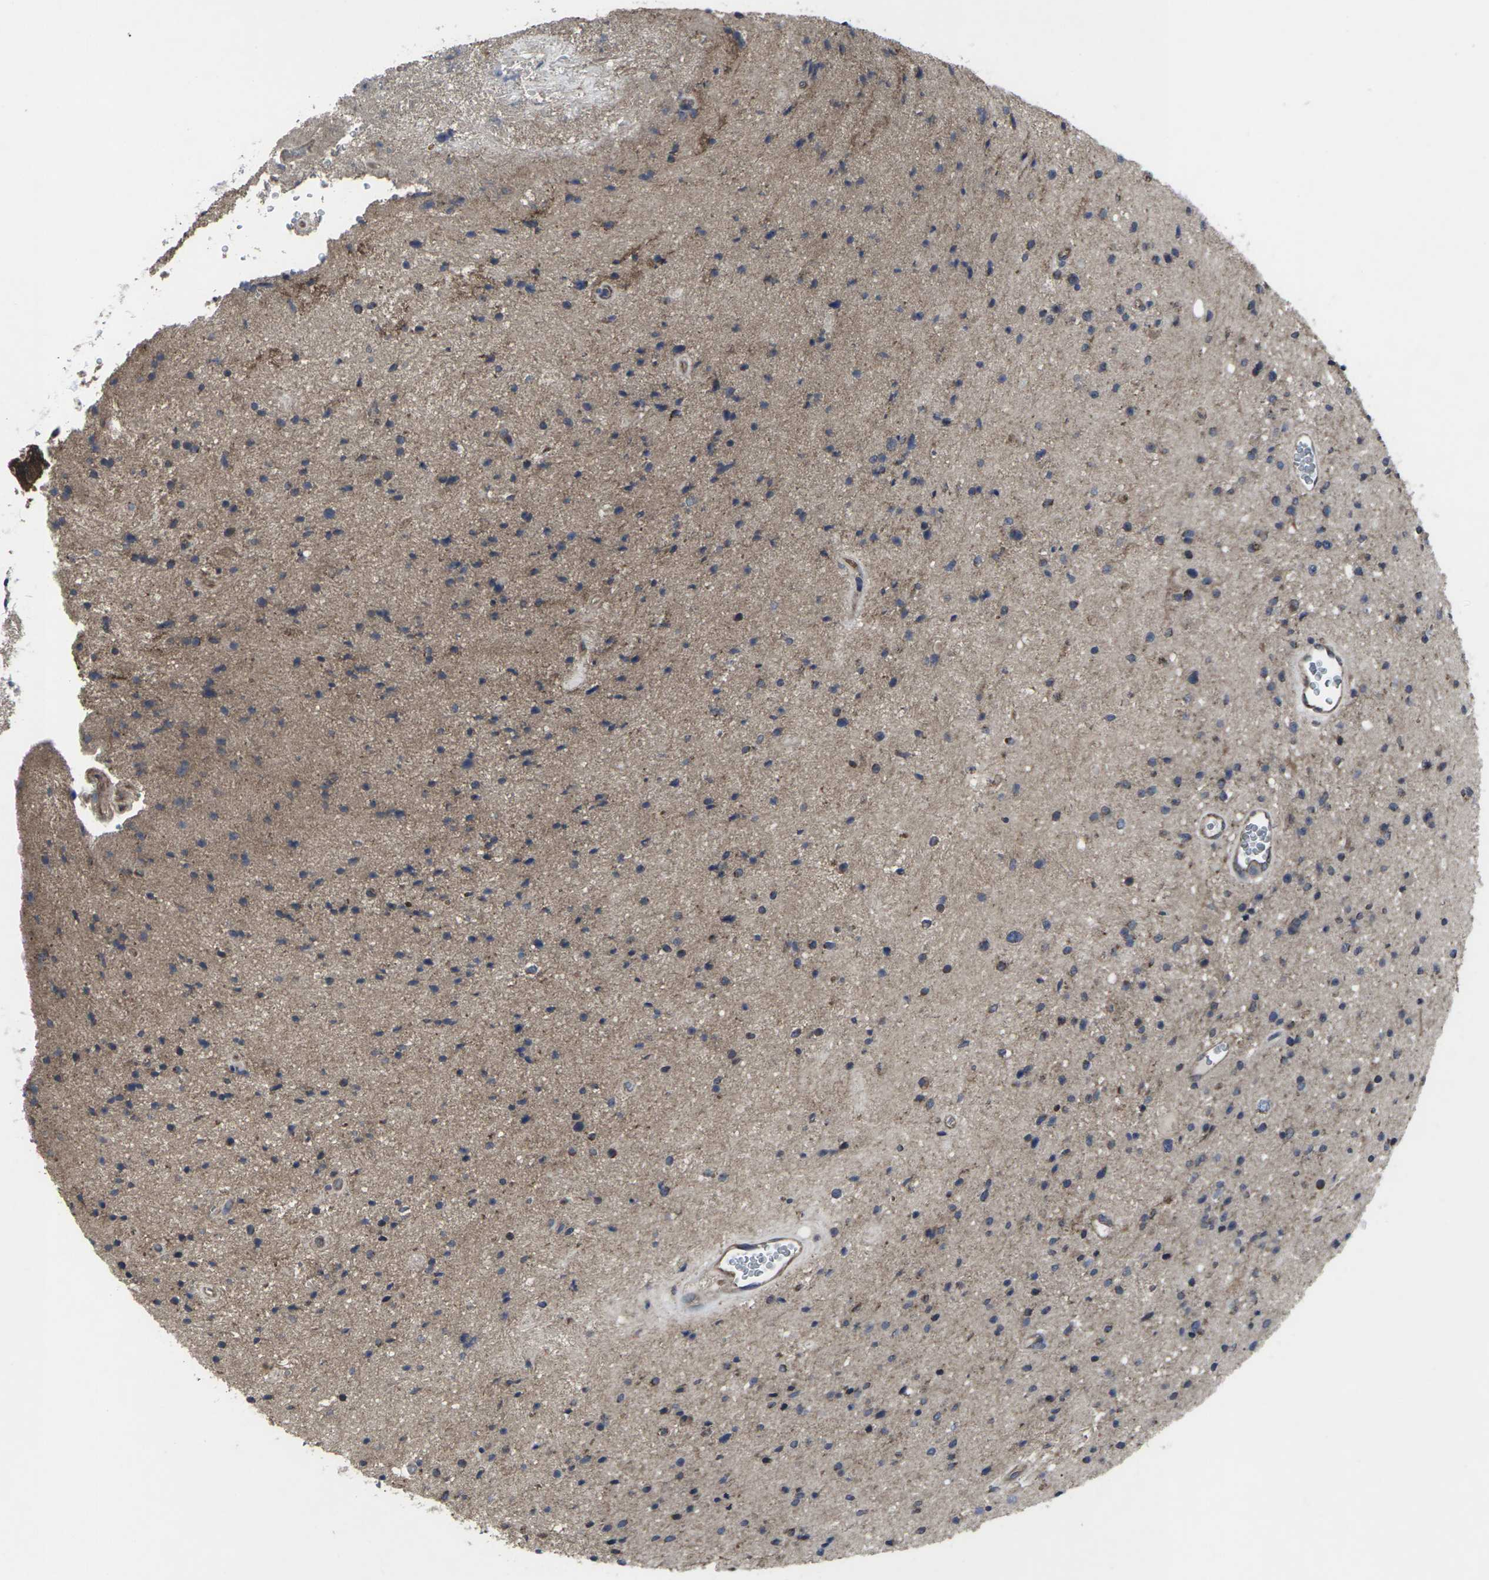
{"staining": {"intensity": "weak", "quantity": ">75%", "location": "cytoplasmic/membranous"}, "tissue": "glioma", "cell_type": "Tumor cells", "image_type": "cancer", "snomed": [{"axis": "morphology", "description": "Glioma, malignant, High grade"}, {"axis": "topography", "description": "Brain"}], "caption": "Brown immunohistochemical staining in human malignant glioma (high-grade) reveals weak cytoplasmic/membranous expression in approximately >75% of tumor cells.", "gene": "MAPKAPK2", "patient": {"sex": "male", "age": 33}}